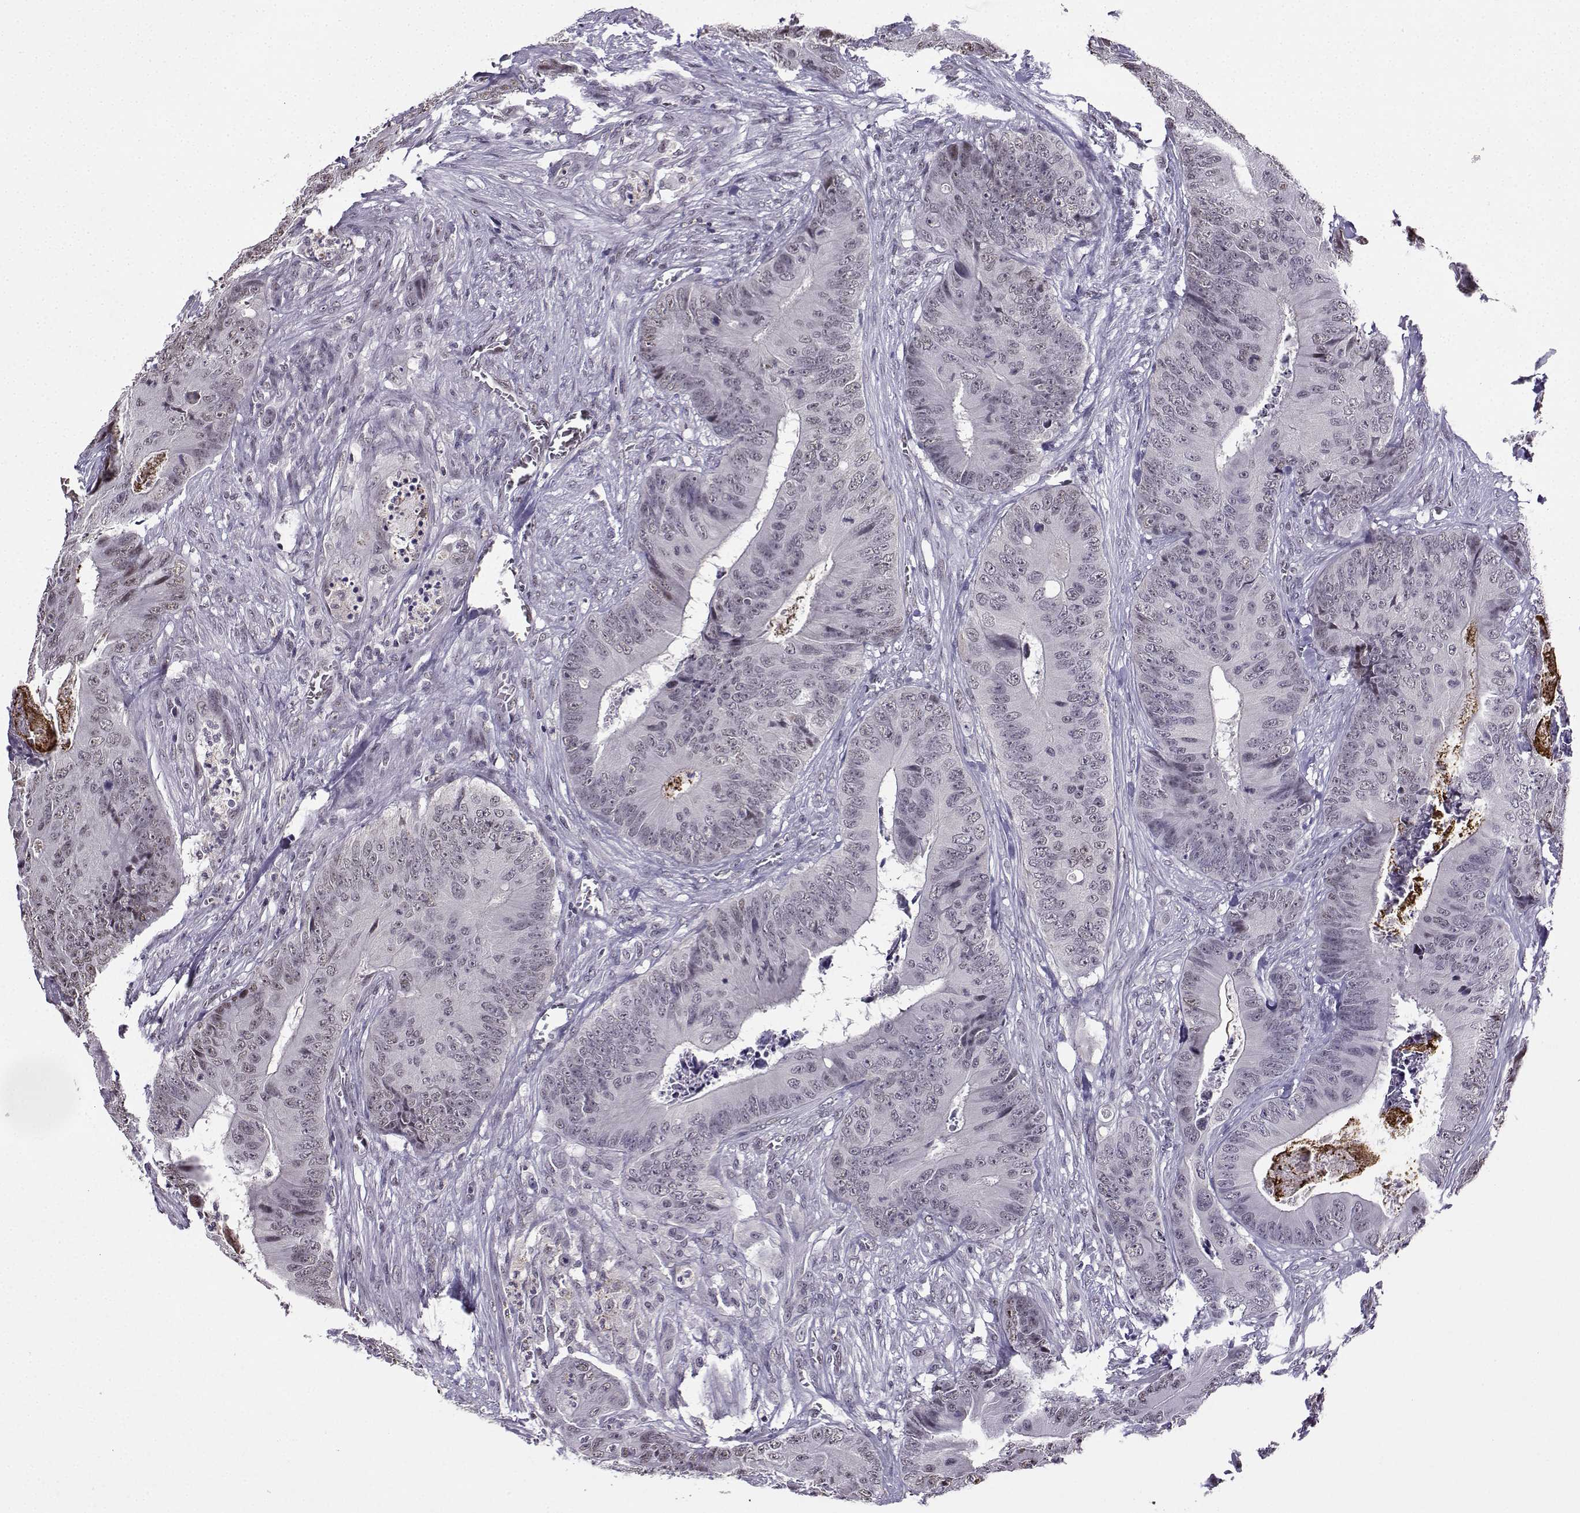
{"staining": {"intensity": "negative", "quantity": "none", "location": "none"}, "tissue": "colorectal cancer", "cell_type": "Tumor cells", "image_type": "cancer", "snomed": [{"axis": "morphology", "description": "Adenocarcinoma, NOS"}, {"axis": "topography", "description": "Colon"}], "caption": "Immunohistochemistry of human colorectal cancer reveals no staining in tumor cells.", "gene": "LRFN2", "patient": {"sex": "male", "age": 84}}